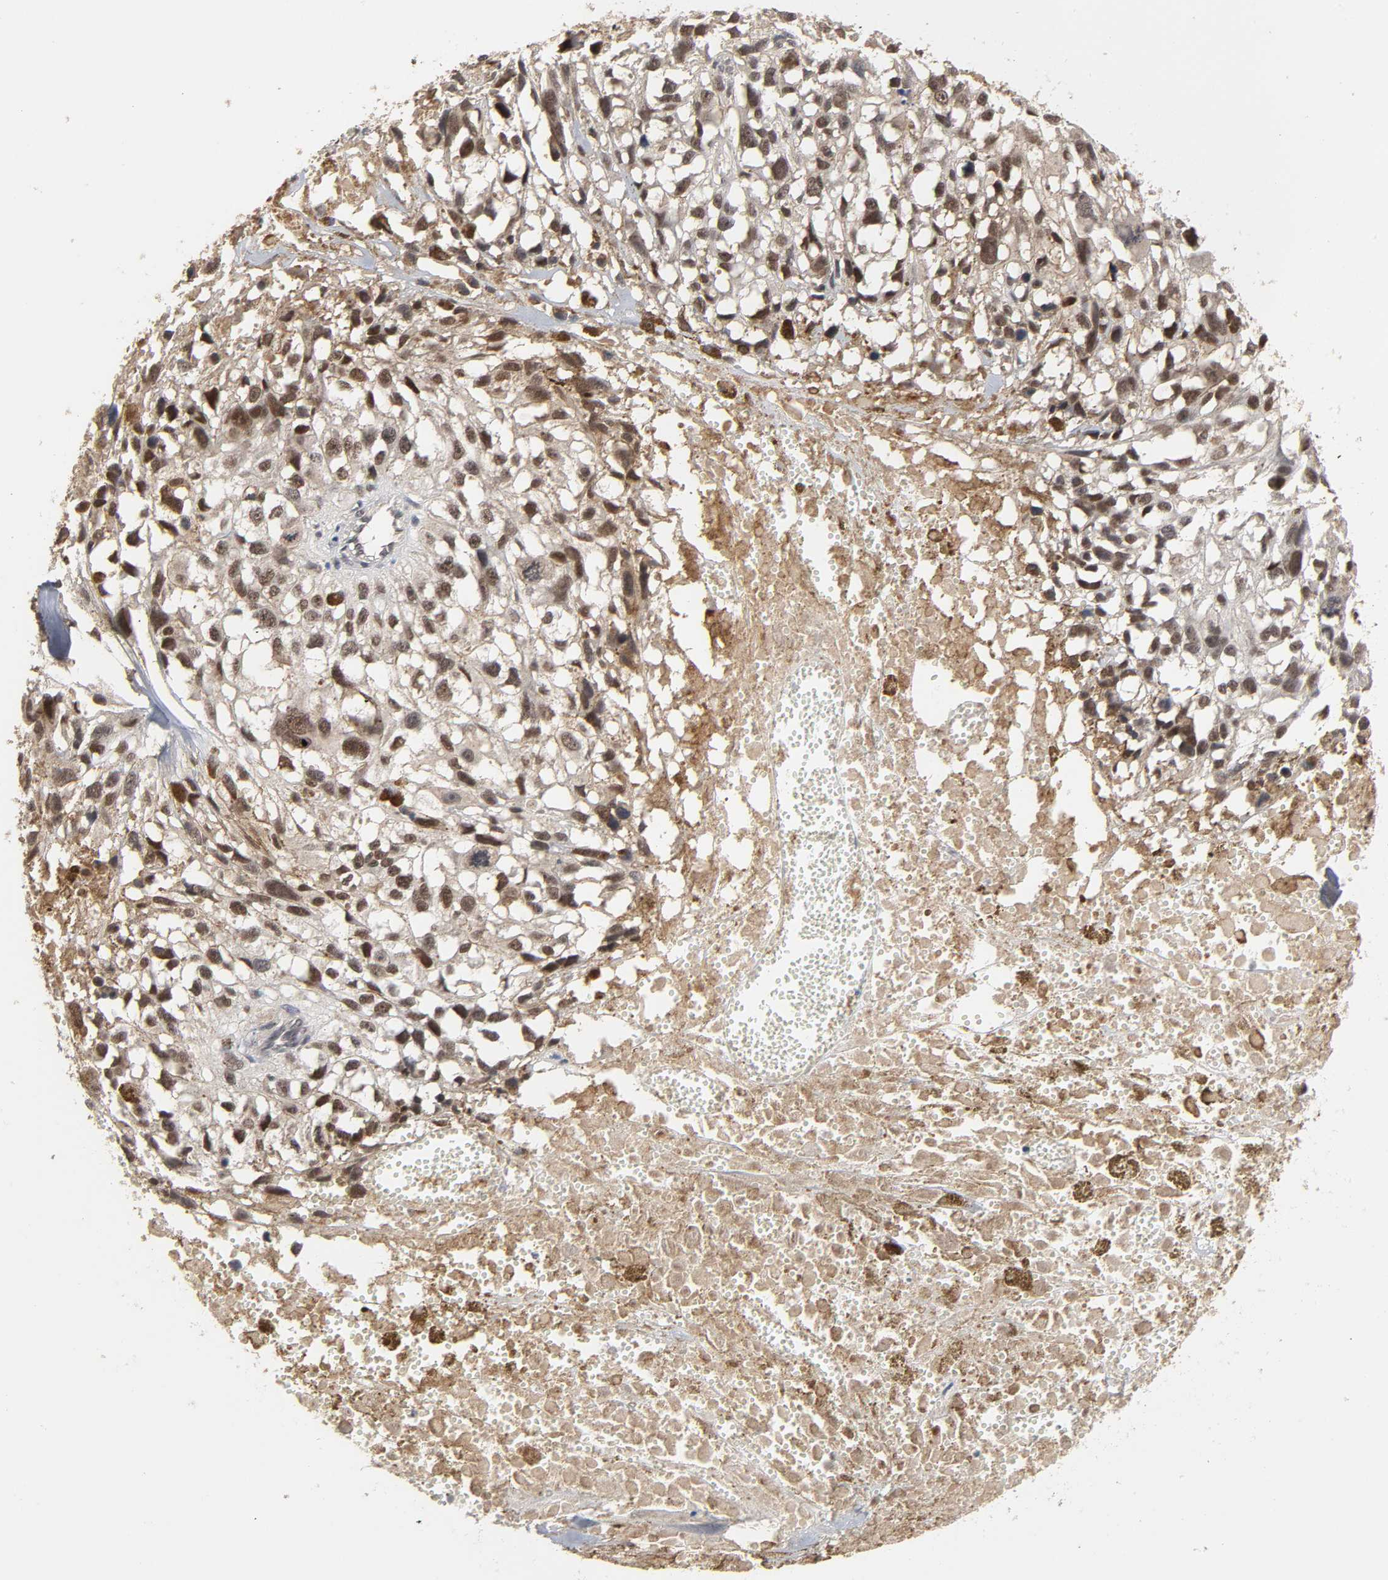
{"staining": {"intensity": "moderate", "quantity": "25%-75%", "location": "cytoplasmic/membranous,nuclear"}, "tissue": "melanoma", "cell_type": "Tumor cells", "image_type": "cancer", "snomed": [{"axis": "morphology", "description": "Malignant melanoma, Metastatic site"}, {"axis": "topography", "description": "Lymph node"}], "caption": "Melanoma was stained to show a protein in brown. There is medium levels of moderate cytoplasmic/membranous and nuclear staining in about 25%-75% of tumor cells.", "gene": "HTR1E", "patient": {"sex": "male", "age": 59}}